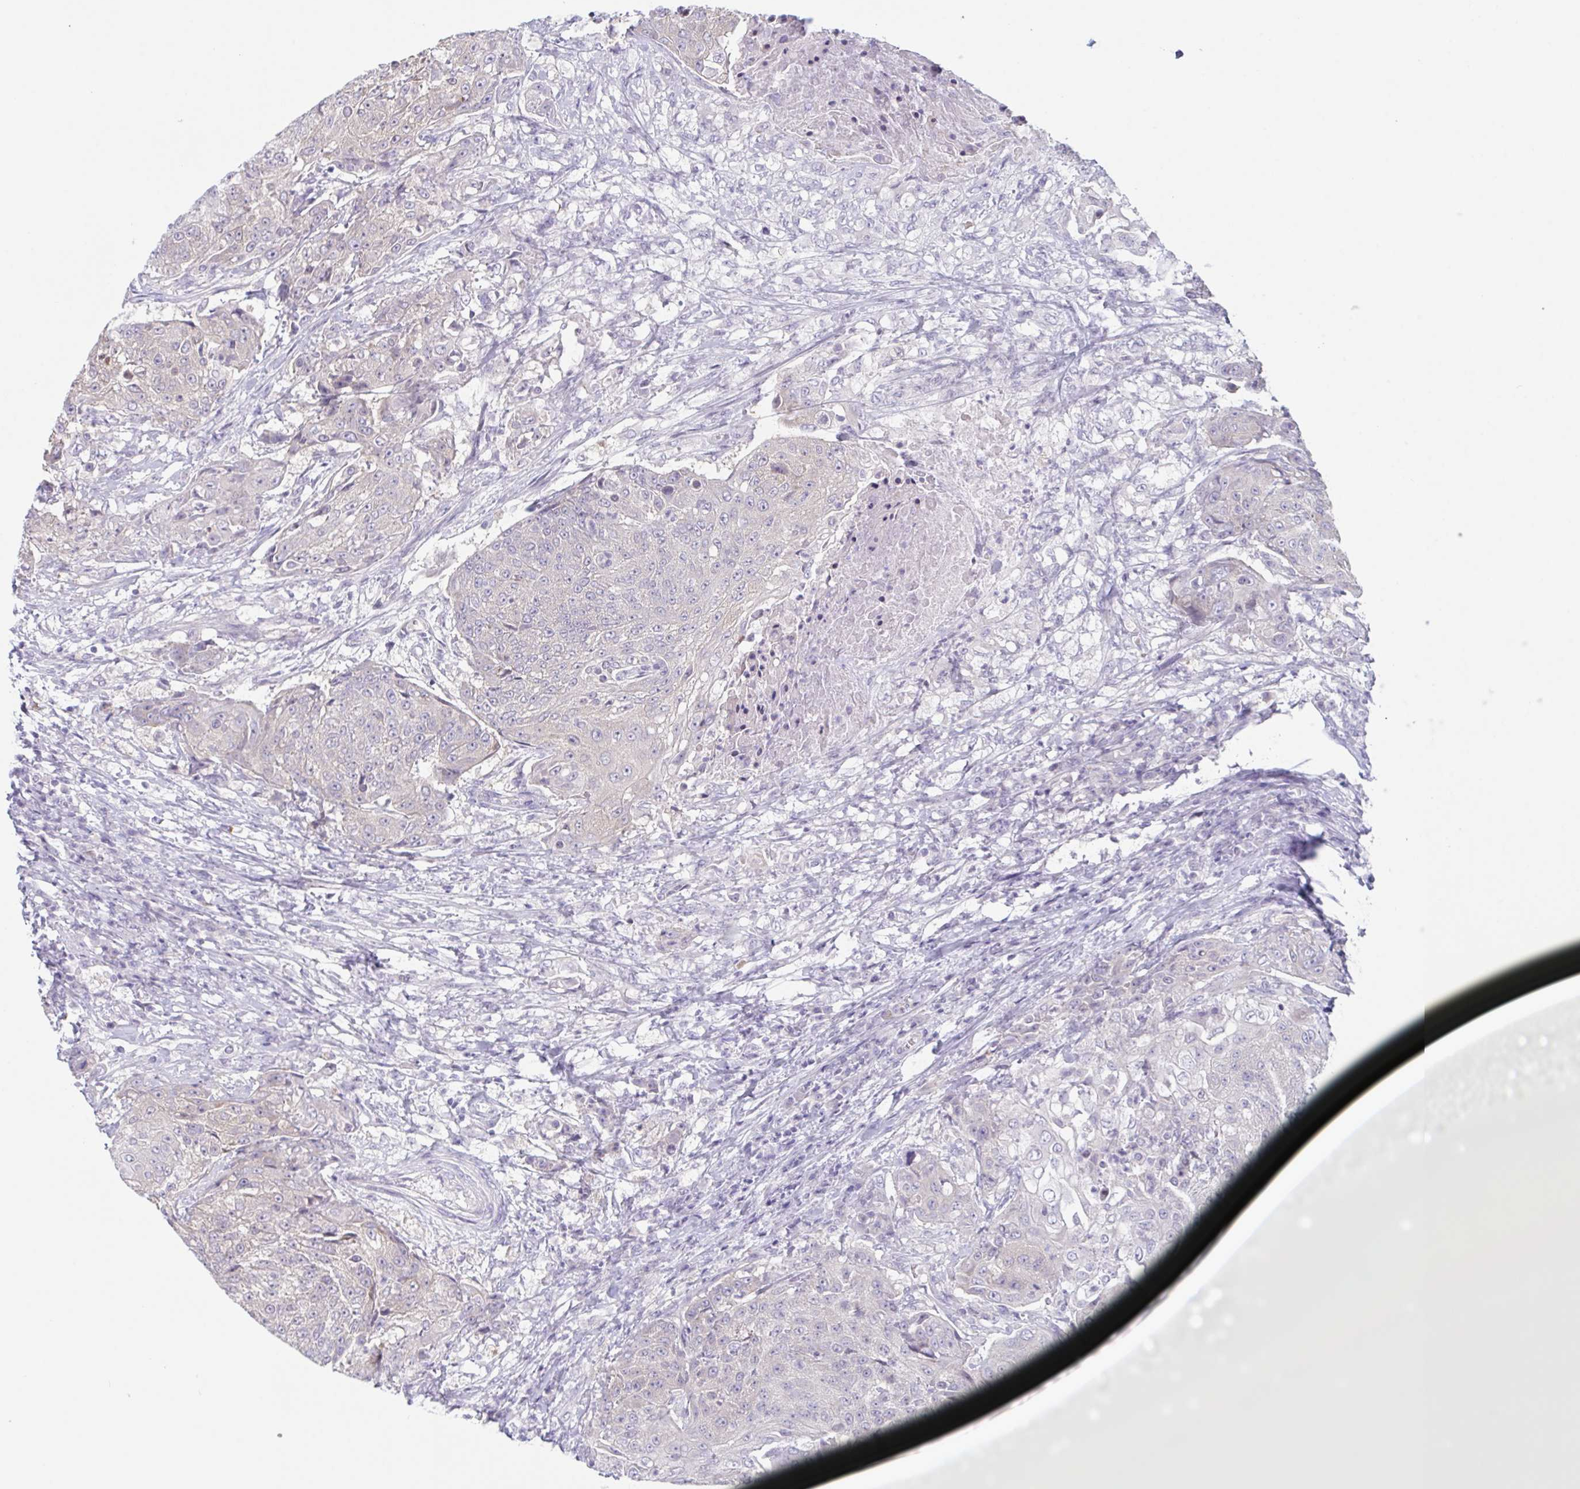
{"staining": {"intensity": "negative", "quantity": "none", "location": "none"}, "tissue": "urothelial cancer", "cell_type": "Tumor cells", "image_type": "cancer", "snomed": [{"axis": "morphology", "description": "Urothelial carcinoma, High grade"}, {"axis": "topography", "description": "Urinary bladder"}], "caption": "This is a image of immunohistochemistry (IHC) staining of urothelial carcinoma (high-grade), which shows no positivity in tumor cells.", "gene": "NAA30", "patient": {"sex": "female", "age": 63}}